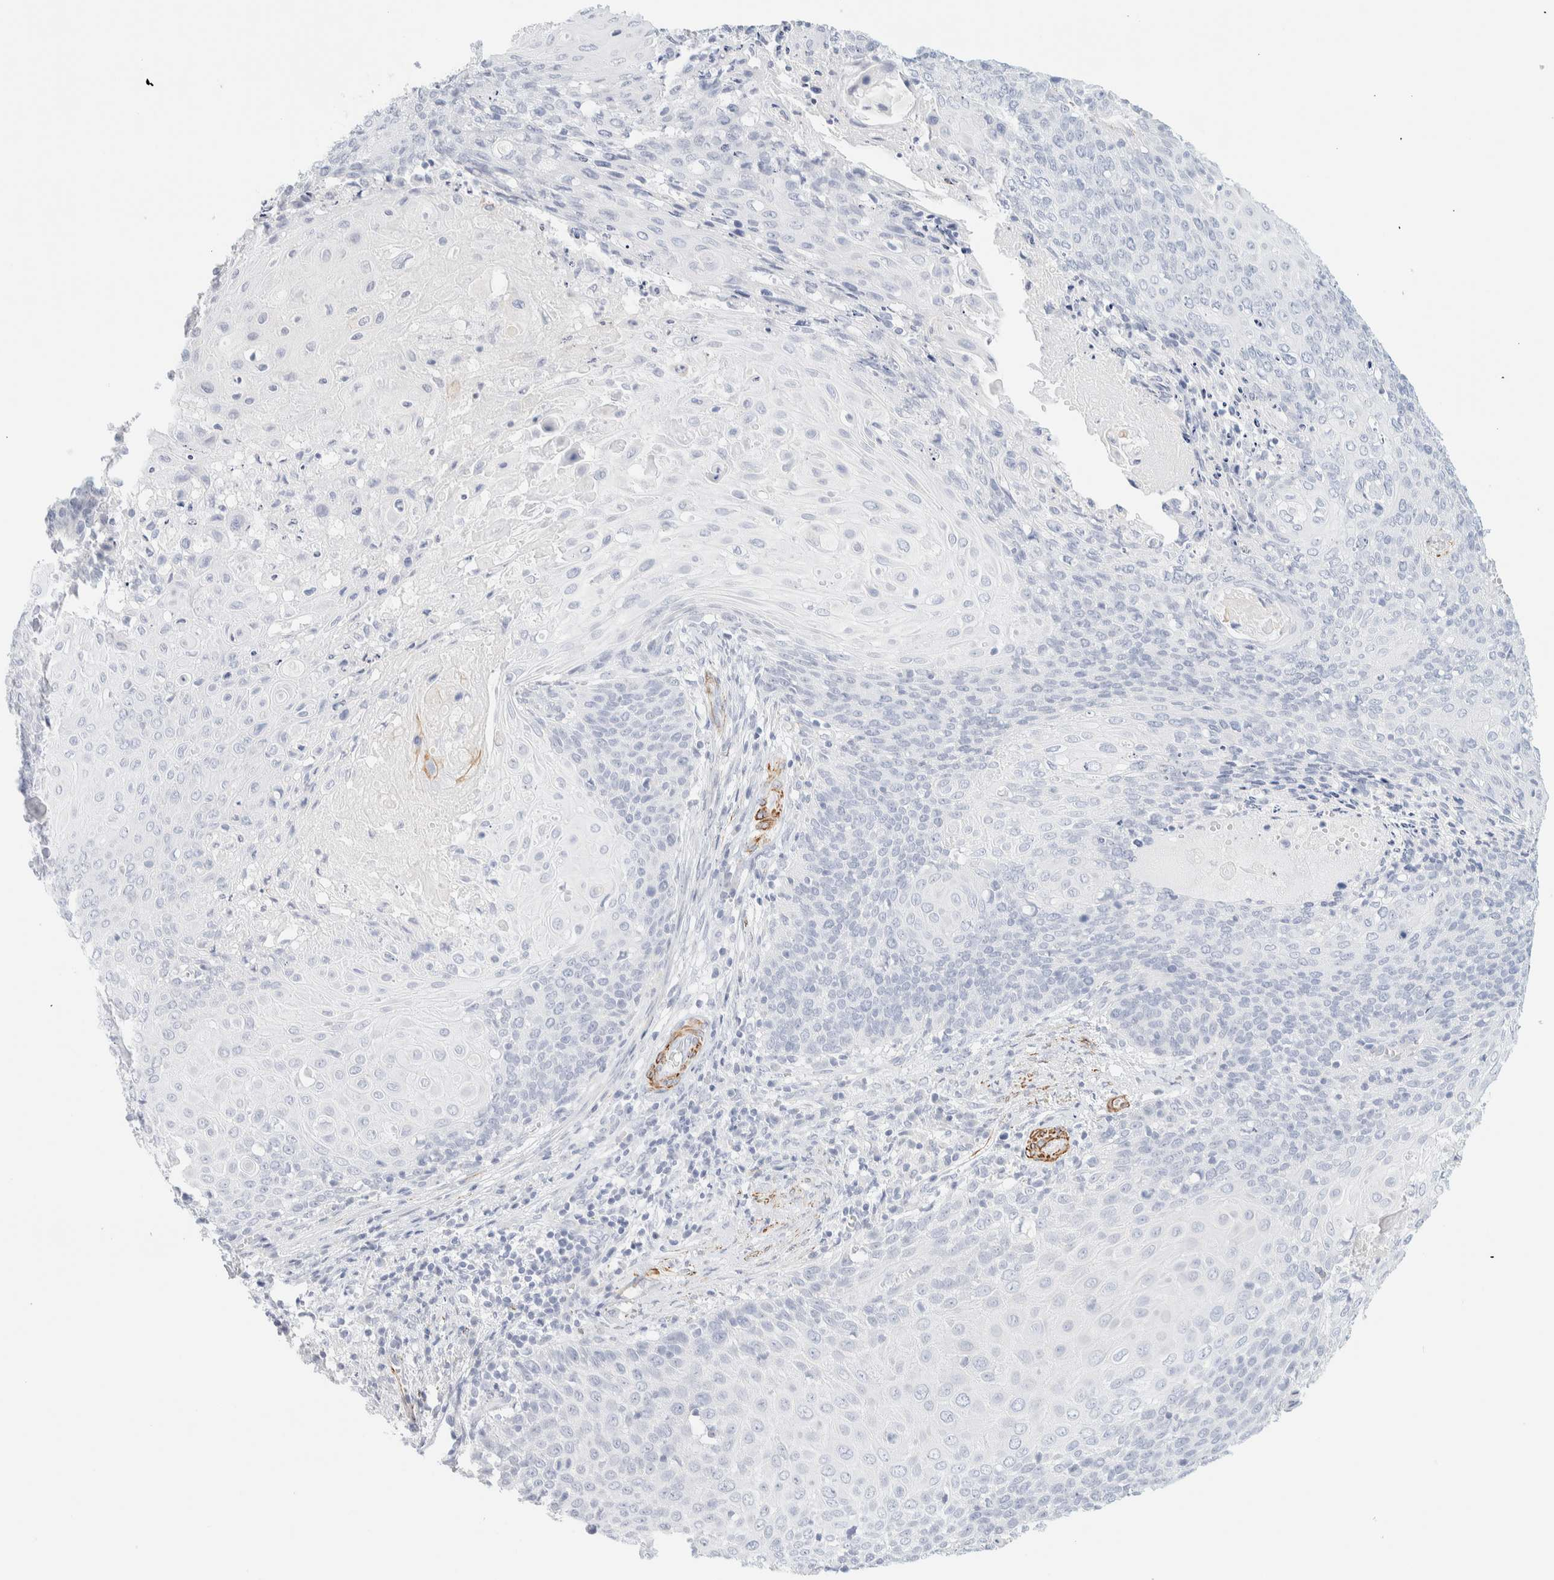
{"staining": {"intensity": "negative", "quantity": "none", "location": "none"}, "tissue": "cervical cancer", "cell_type": "Tumor cells", "image_type": "cancer", "snomed": [{"axis": "morphology", "description": "Squamous cell carcinoma, NOS"}, {"axis": "topography", "description": "Cervix"}], "caption": "Immunohistochemistry (IHC) image of neoplastic tissue: human squamous cell carcinoma (cervical) stained with DAB (3,3'-diaminobenzidine) shows no significant protein positivity in tumor cells.", "gene": "AFMID", "patient": {"sex": "female", "age": 39}}